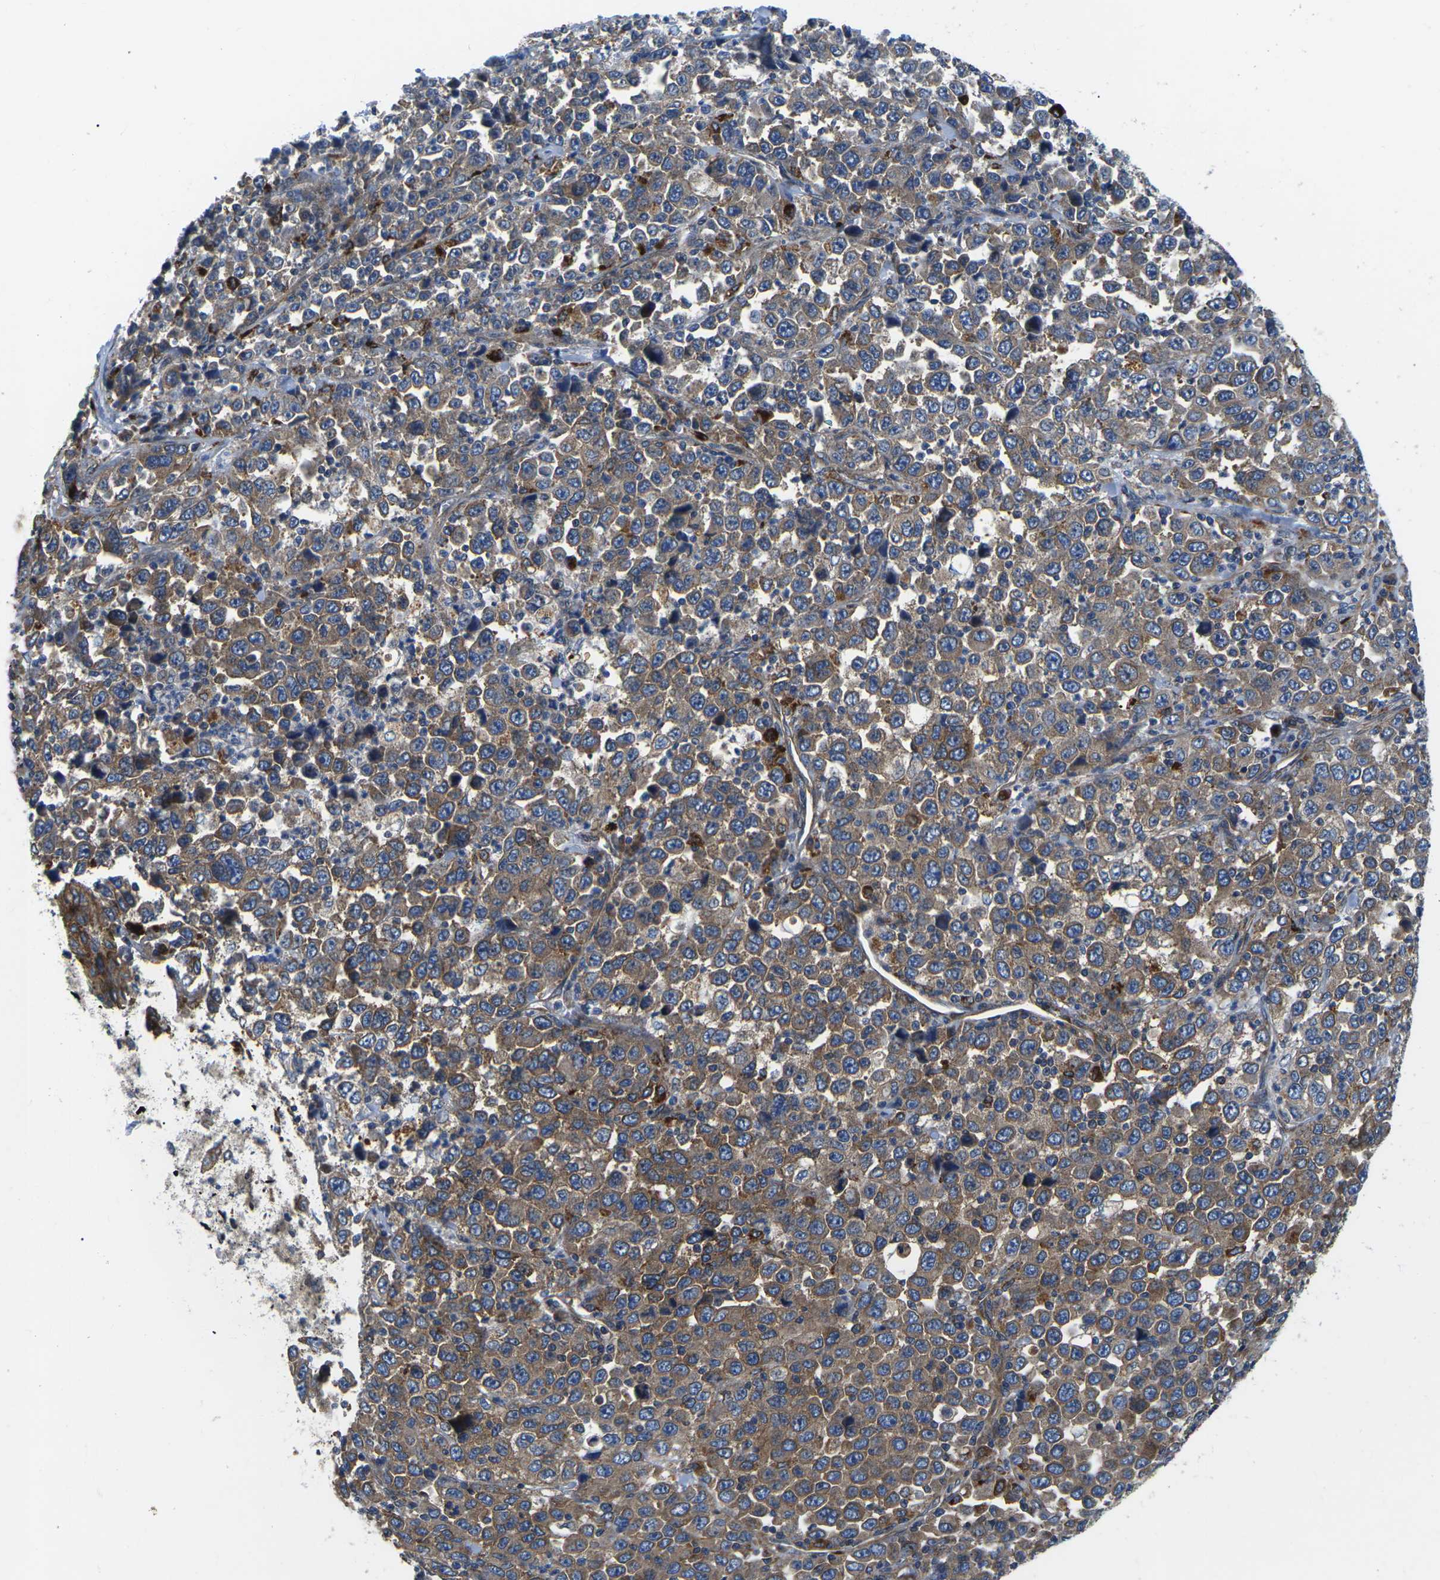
{"staining": {"intensity": "moderate", "quantity": ">75%", "location": "cytoplasmic/membranous"}, "tissue": "stomach cancer", "cell_type": "Tumor cells", "image_type": "cancer", "snomed": [{"axis": "morphology", "description": "Normal tissue, NOS"}, {"axis": "morphology", "description": "Adenocarcinoma, NOS"}, {"axis": "topography", "description": "Stomach, upper"}, {"axis": "topography", "description": "Stomach"}], "caption": "DAB (3,3'-diaminobenzidine) immunohistochemical staining of stomach adenocarcinoma demonstrates moderate cytoplasmic/membranous protein positivity in about >75% of tumor cells.", "gene": "DLG1", "patient": {"sex": "male", "age": 59}}